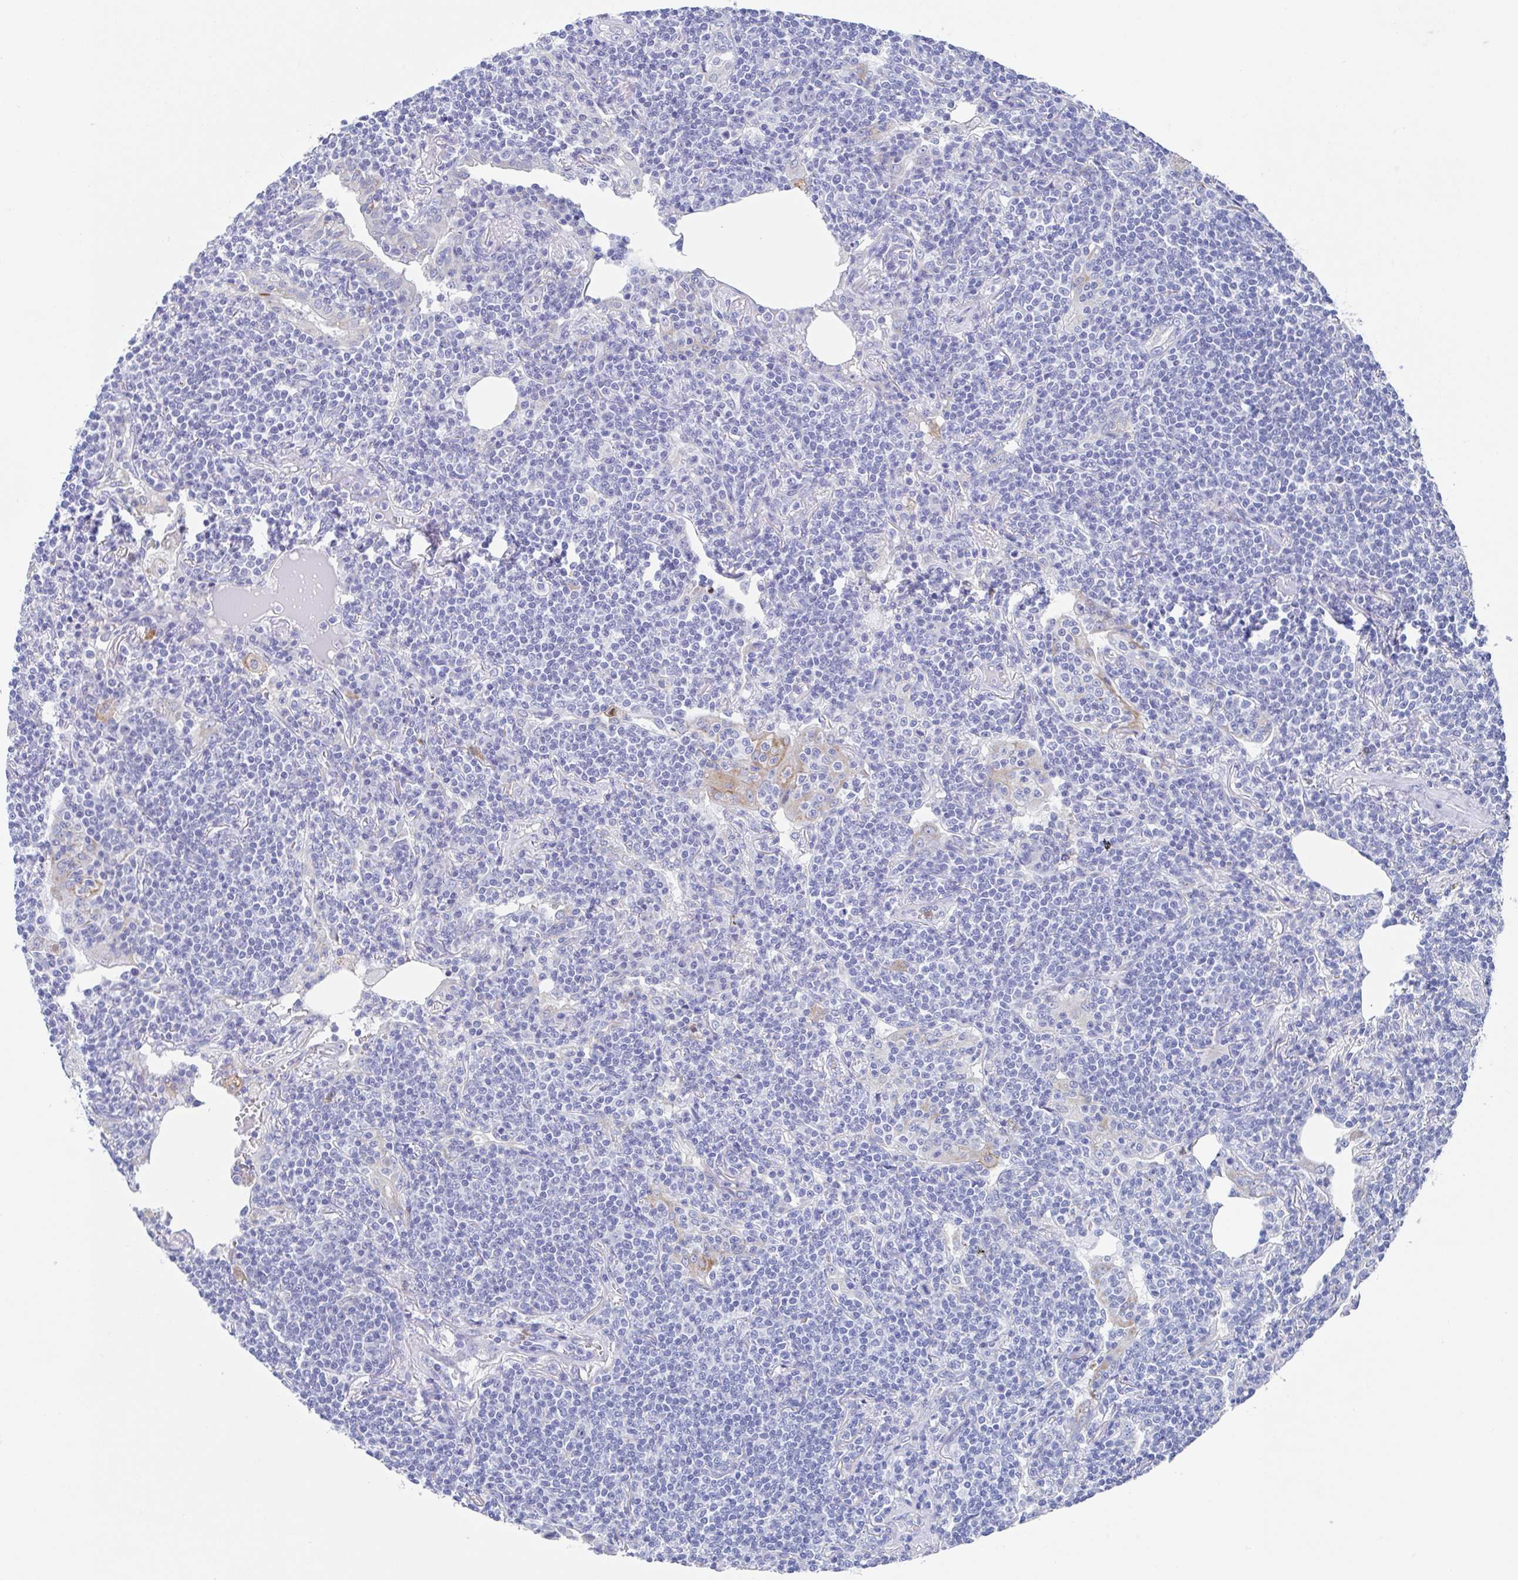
{"staining": {"intensity": "negative", "quantity": "none", "location": "none"}, "tissue": "lymphoma", "cell_type": "Tumor cells", "image_type": "cancer", "snomed": [{"axis": "morphology", "description": "Malignant lymphoma, non-Hodgkin's type, Low grade"}, {"axis": "topography", "description": "Lung"}], "caption": "Human low-grade malignant lymphoma, non-Hodgkin's type stained for a protein using IHC displays no staining in tumor cells.", "gene": "FCGR3A", "patient": {"sex": "female", "age": 71}}